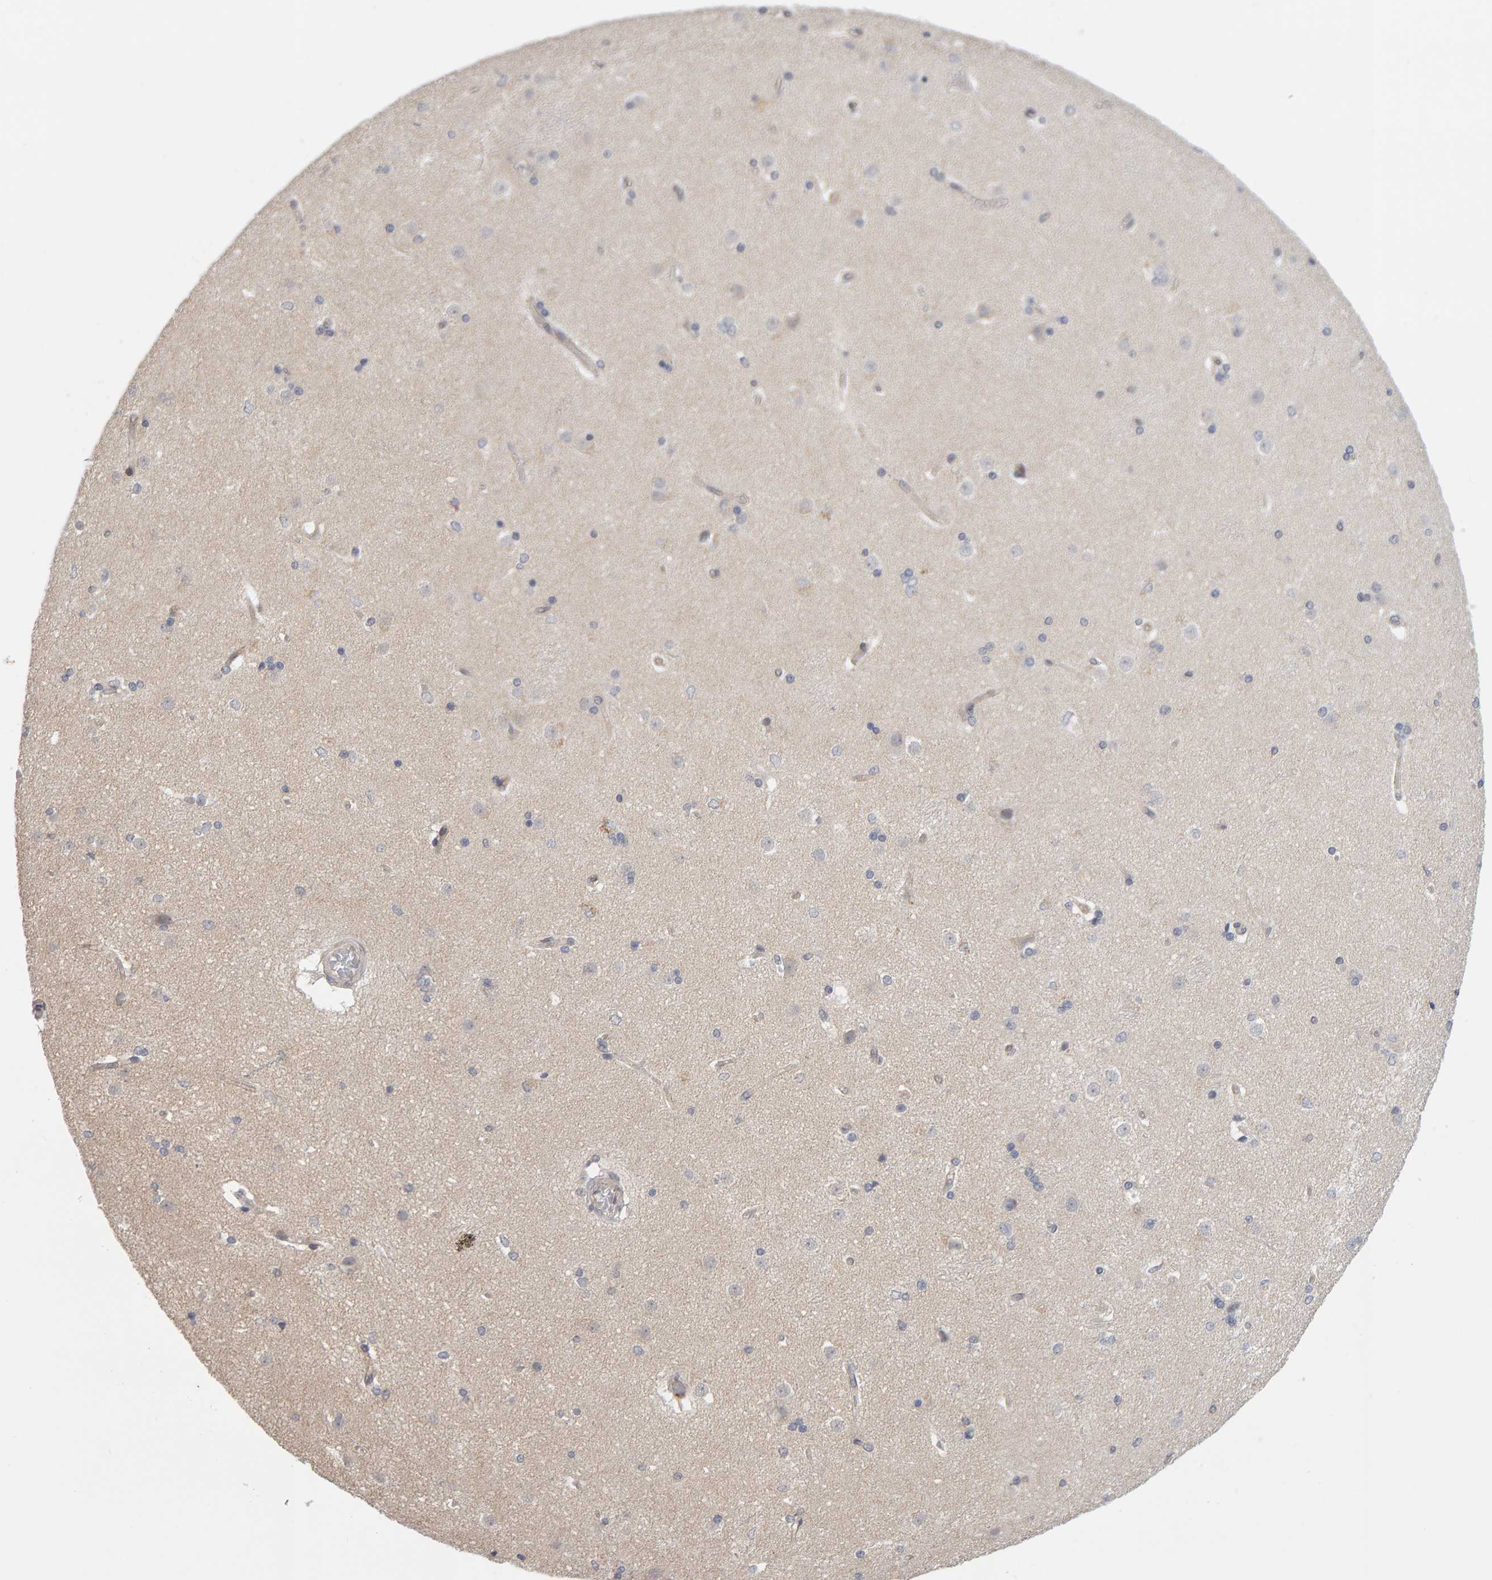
{"staining": {"intensity": "negative", "quantity": "none", "location": "none"}, "tissue": "caudate", "cell_type": "Glial cells", "image_type": "normal", "snomed": [{"axis": "morphology", "description": "Normal tissue, NOS"}, {"axis": "topography", "description": "Lateral ventricle wall"}], "caption": "Caudate stained for a protein using immunohistochemistry exhibits no expression glial cells.", "gene": "MSRA", "patient": {"sex": "female", "age": 19}}